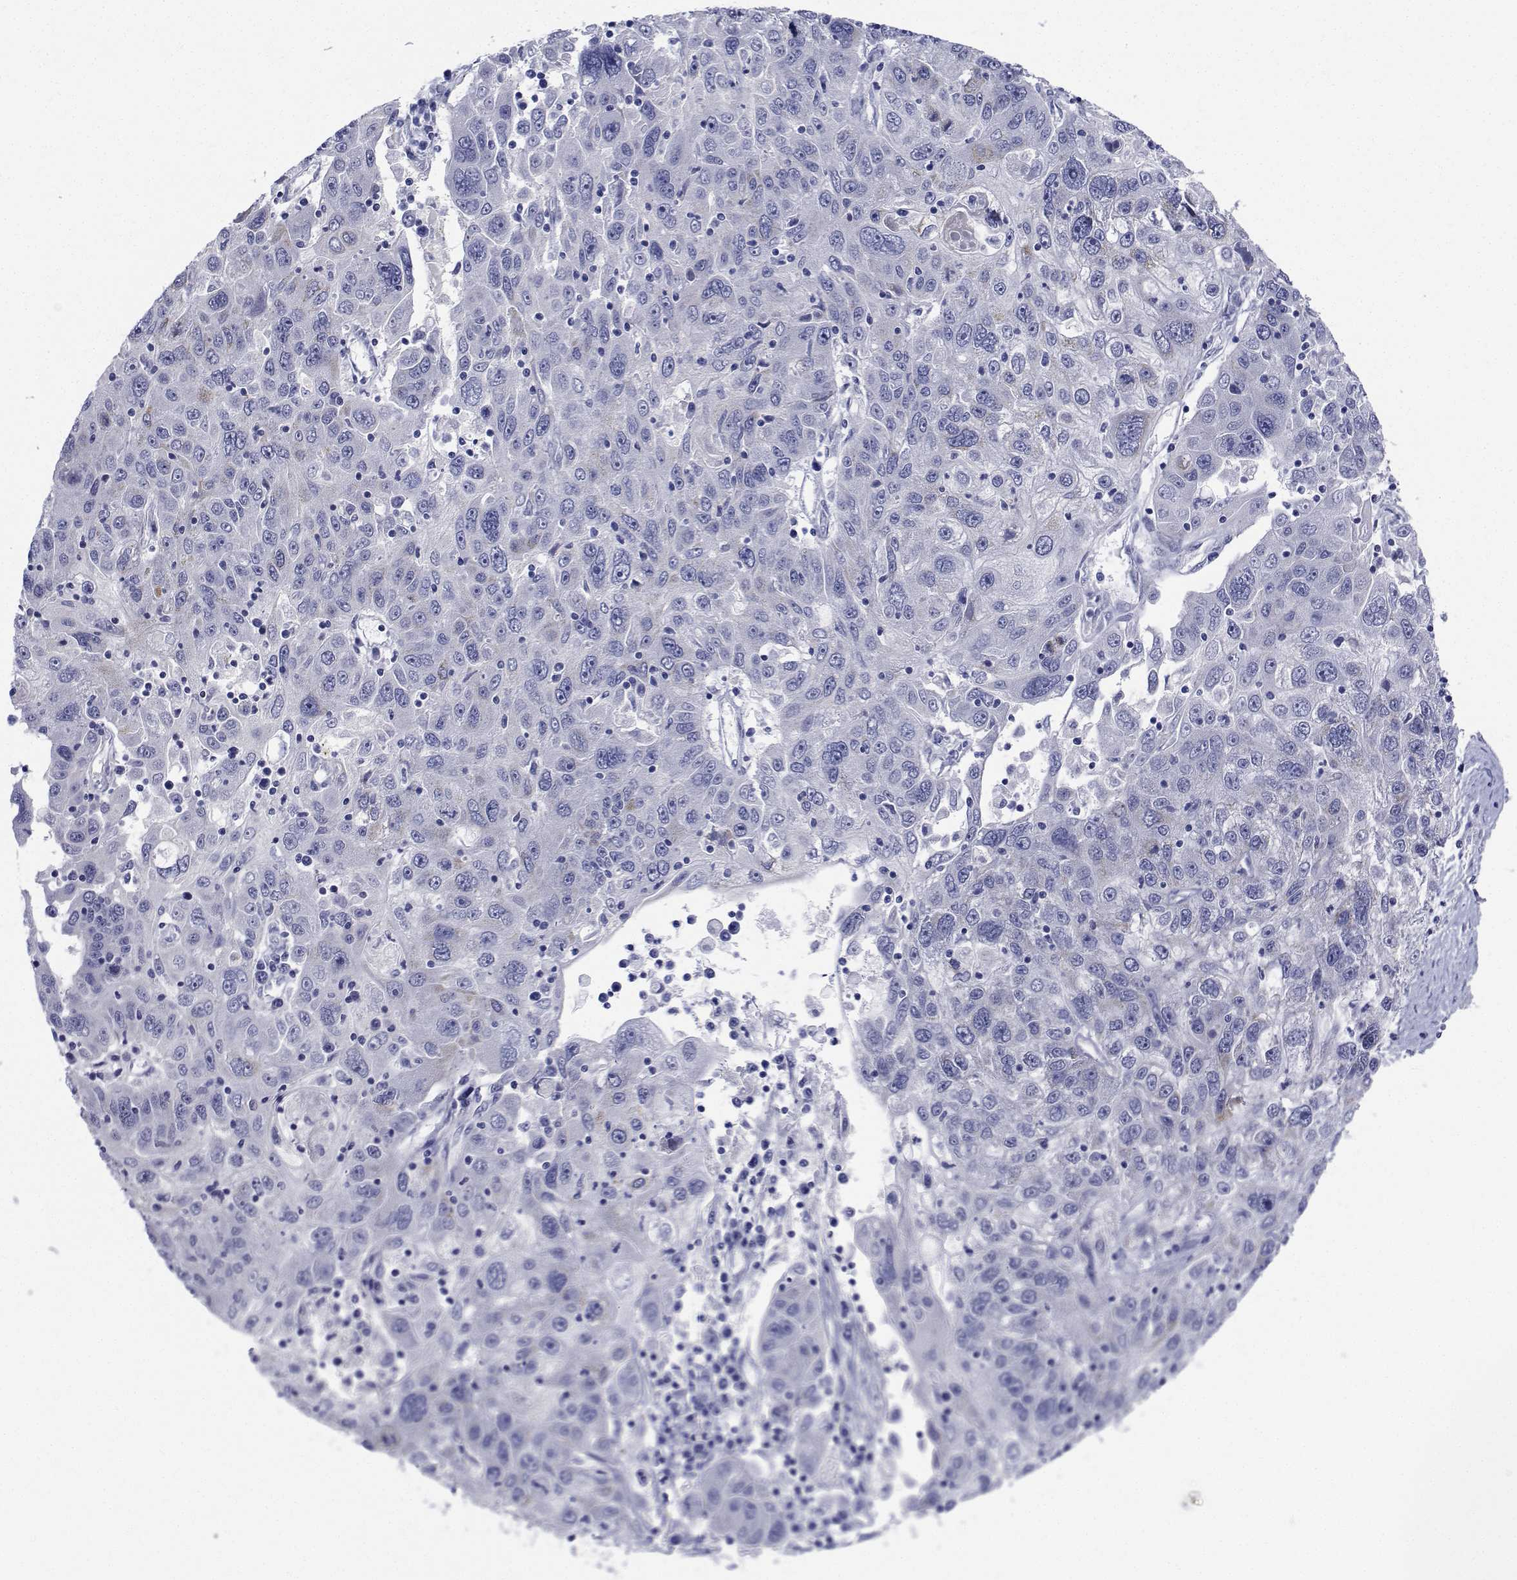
{"staining": {"intensity": "negative", "quantity": "none", "location": "none"}, "tissue": "stomach cancer", "cell_type": "Tumor cells", "image_type": "cancer", "snomed": [{"axis": "morphology", "description": "Adenocarcinoma, NOS"}, {"axis": "topography", "description": "Stomach"}], "caption": "This histopathology image is of stomach cancer stained with immunohistochemistry (IHC) to label a protein in brown with the nuclei are counter-stained blue. There is no positivity in tumor cells.", "gene": "CDHR3", "patient": {"sex": "male", "age": 56}}